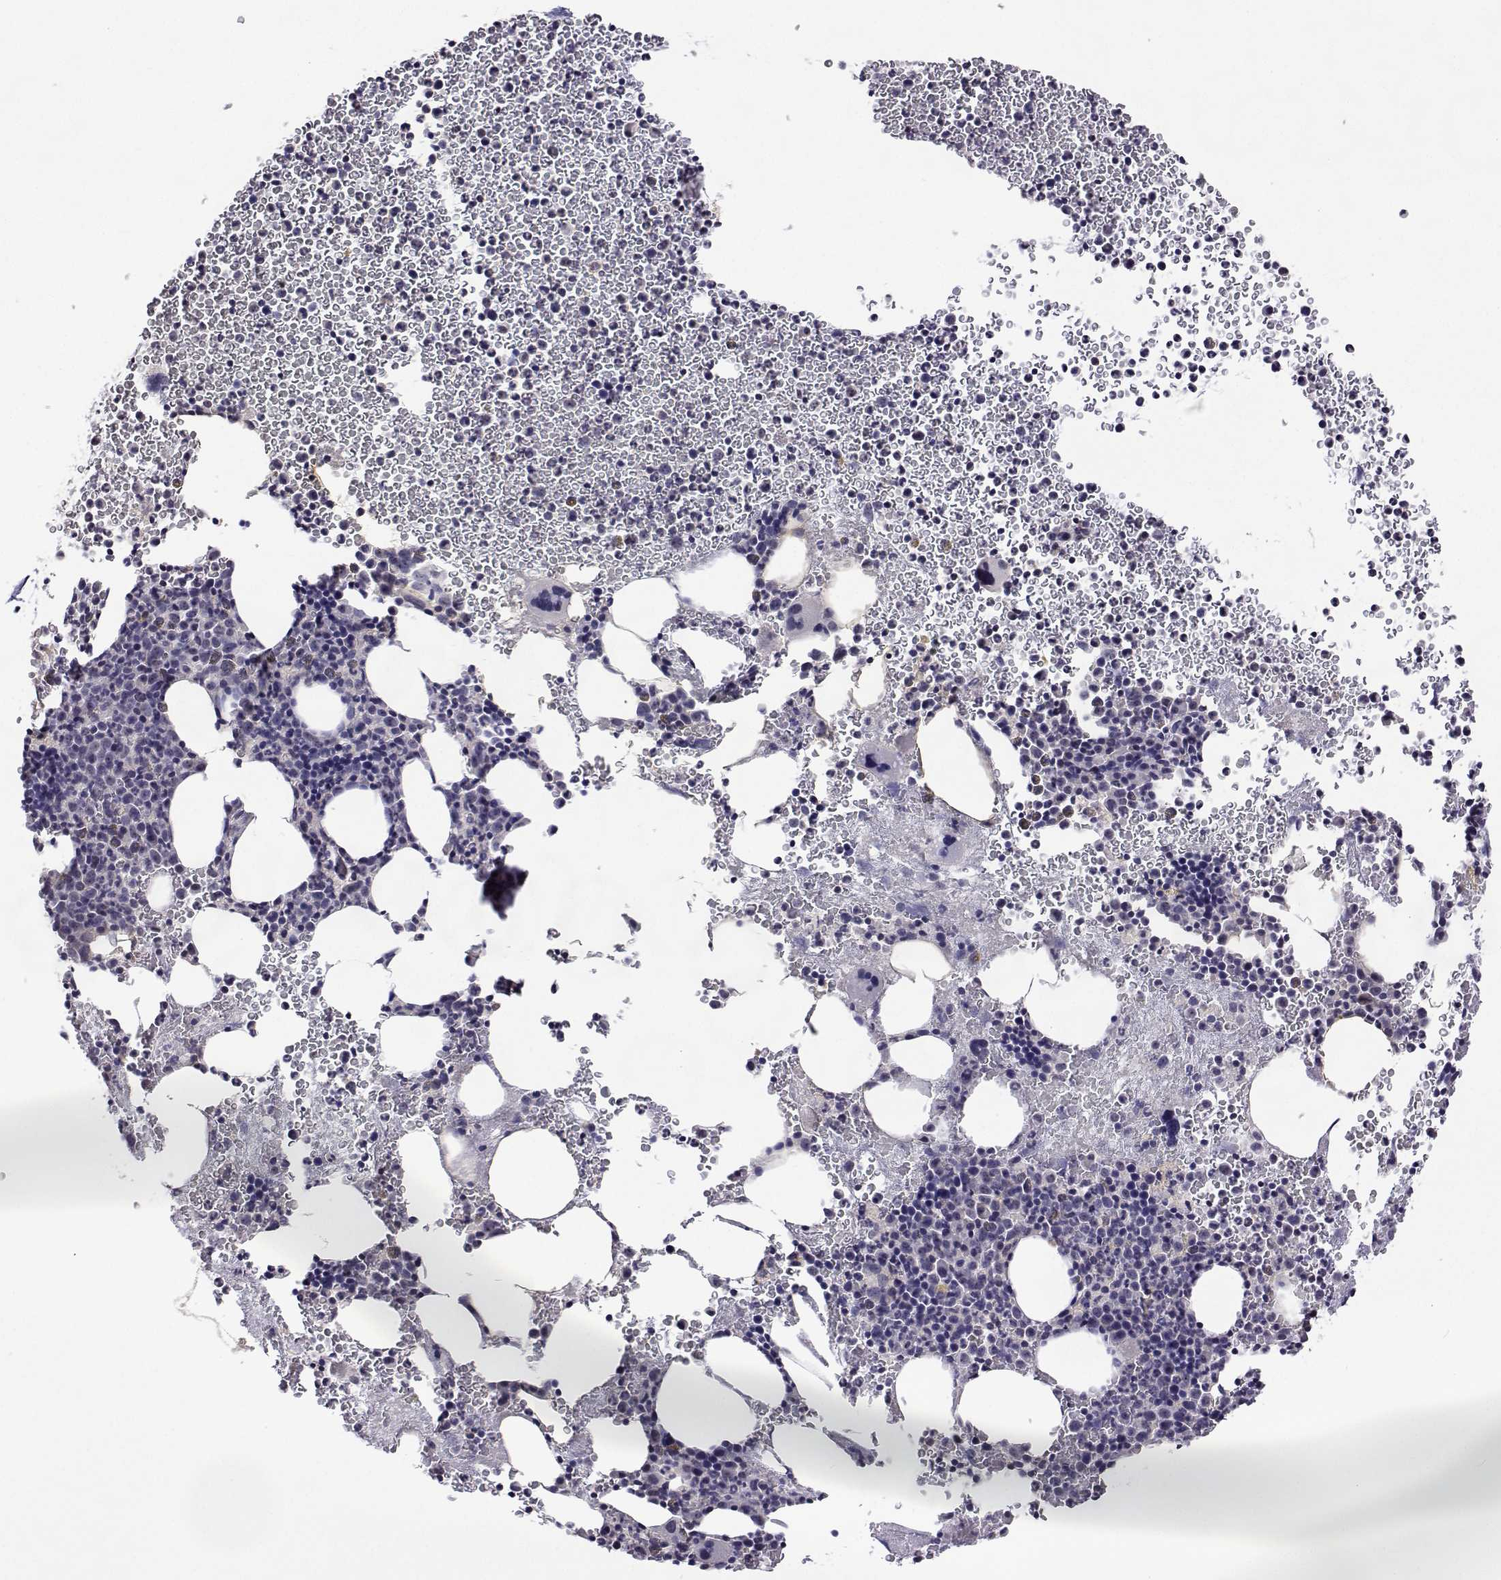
{"staining": {"intensity": "negative", "quantity": "none", "location": "none"}, "tissue": "bone marrow", "cell_type": "Hematopoietic cells", "image_type": "normal", "snomed": [{"axis": "morphology", "description": "Normal tissue, NOS"}, {"axis": "topography", "description": "Bone marrow"}], "caption": "Photomicrograph shows no significant protein expression in hematopoietic cells of benign bone marrow. (DAB immunohistochemistry visualized using brightfield microscopy, high magnification).", "gene": "NHP2", "patient": {"sex": "female", "age": 56}}